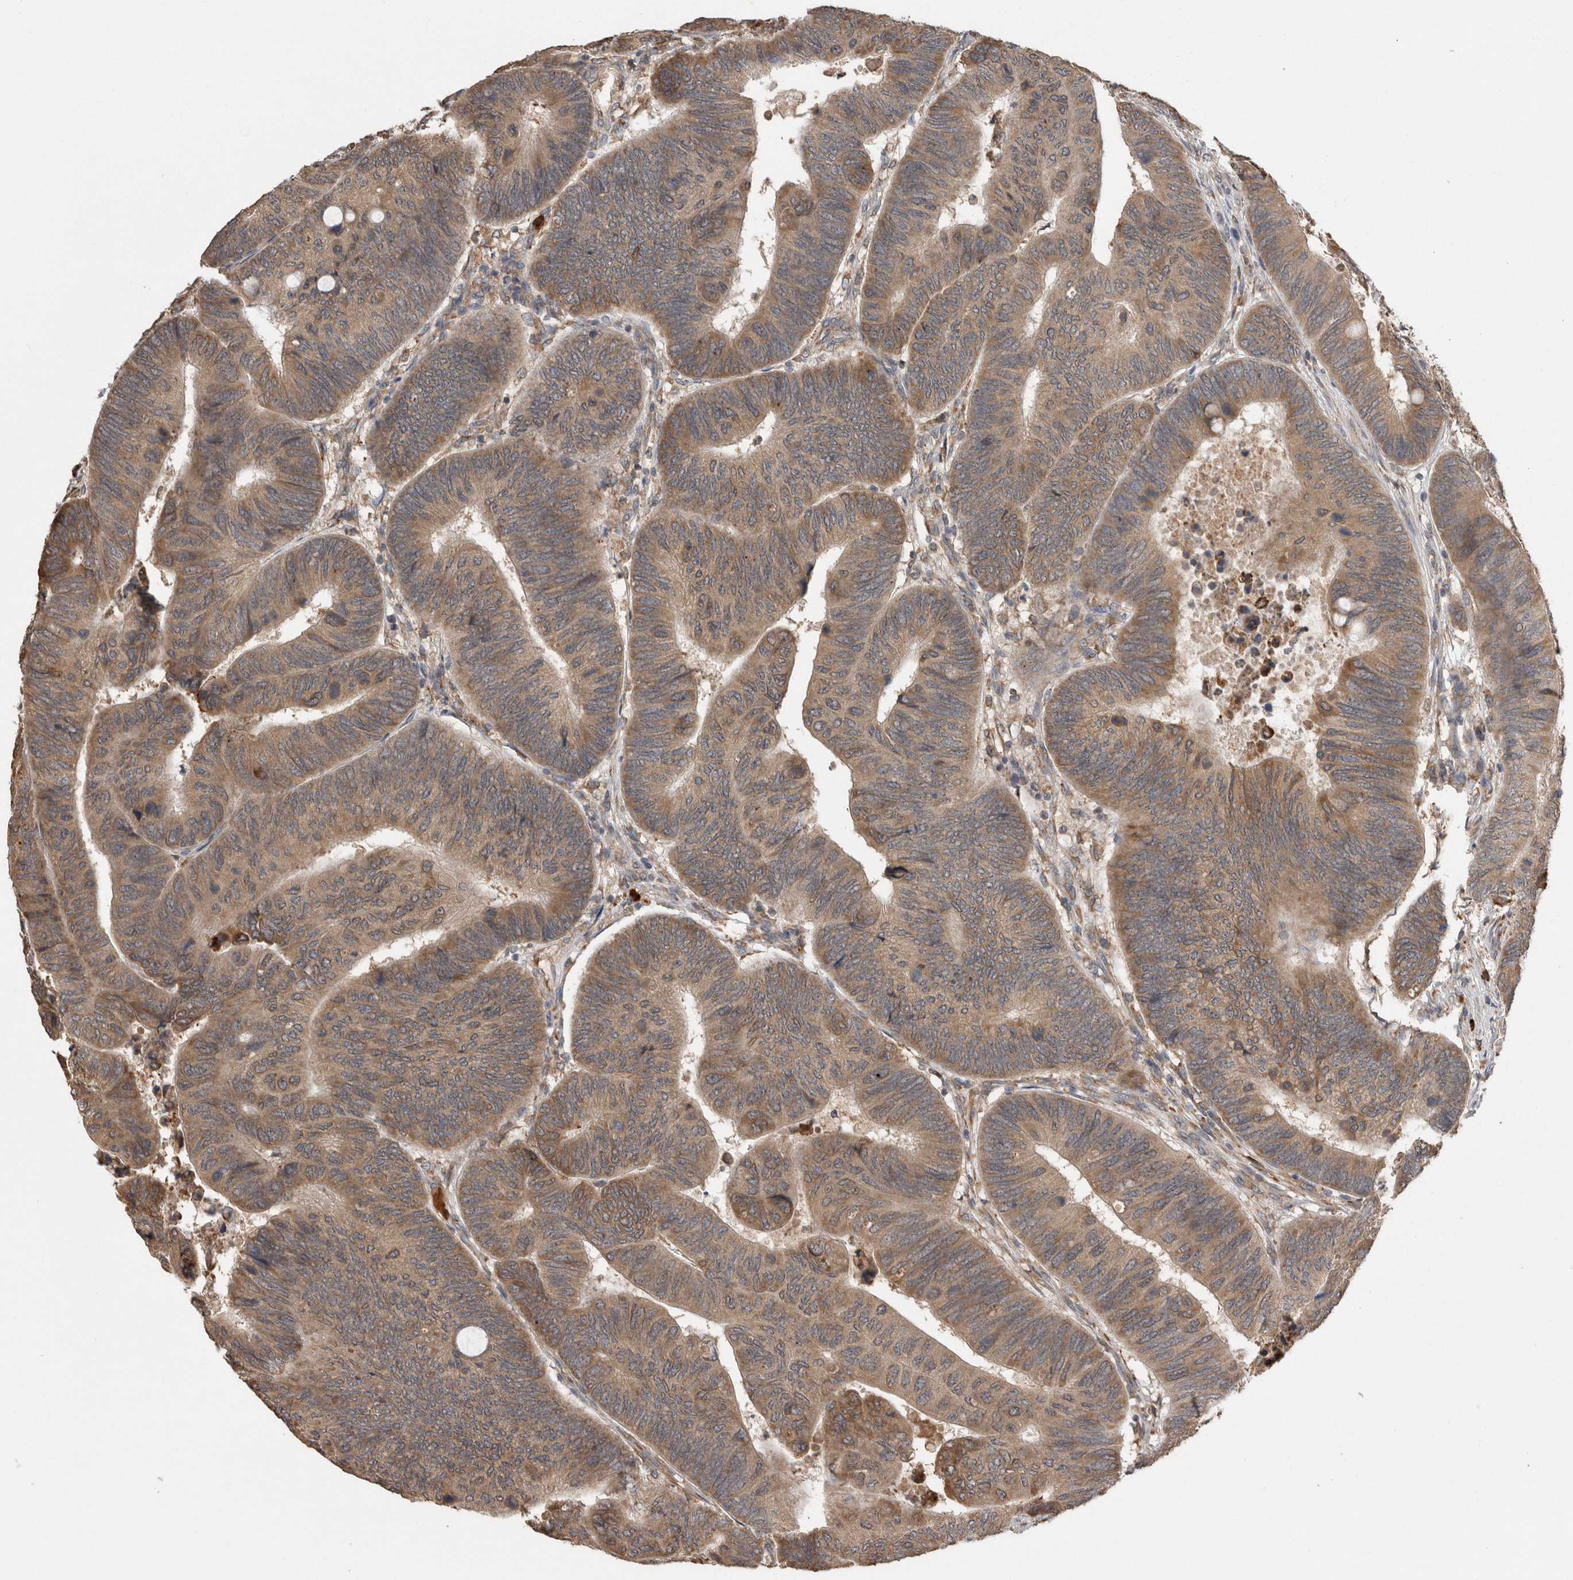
{"staining": {"intensity": "moderate", "quantity": ">75%", "location": "cytoplasmic/membranous"}, "tissue": "colorectal cancer", "cell_type": "Tumor cells", "image_type": "cancer", "snomed": [{"axis": "morphology", "description": "Normal tissue, NOS"}, {"axis": "morphology", "description": "Adenocarcinoma, NOS"}, {"axis": "topography", "description": "Rectum"}, {"axis": "topography", "description": "Peripheral nerve tissue"}], "caption": "This photomicrograph reveals immunohistochemistry (IHC) staining of colorectal cancer, with medium moderate cytoplasmic/membranous staining in approximately >75% of tumor cells.", "gene": "ADGRL3", "patient": {"sex": "male", "age": 92}}